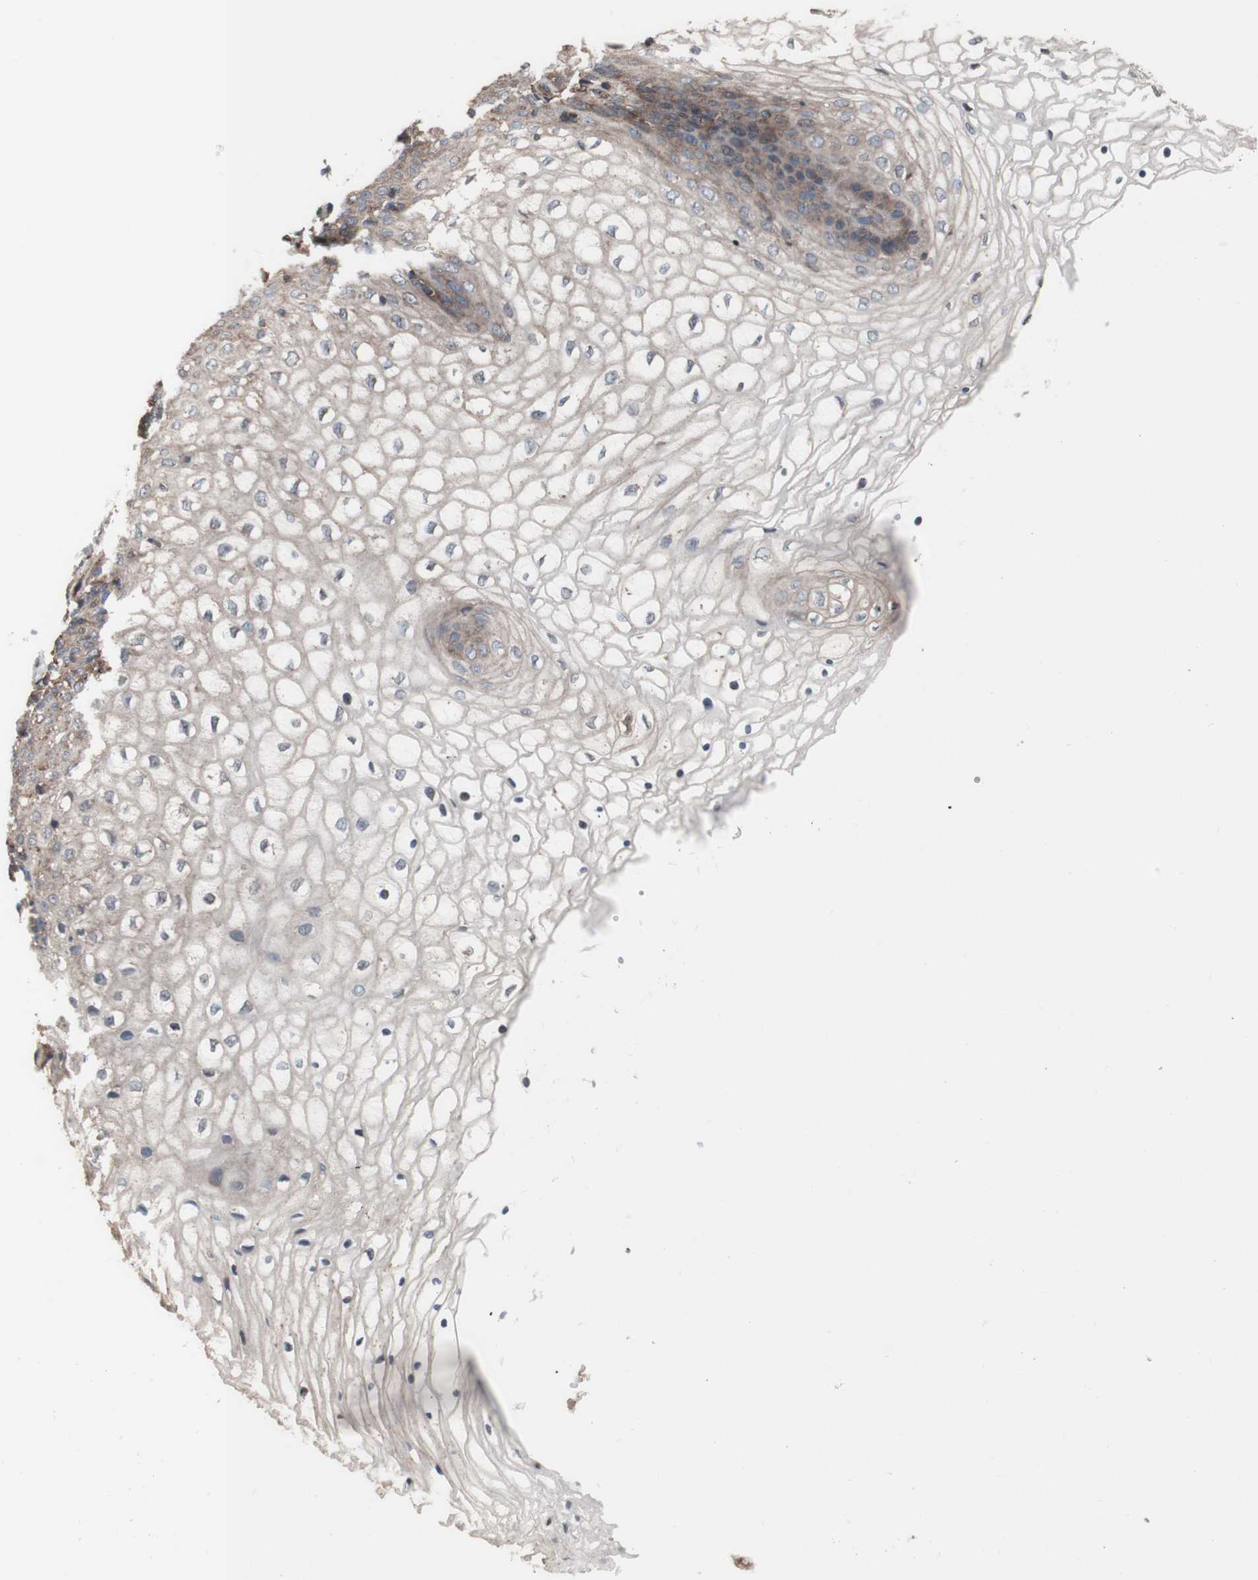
{"staining": {"intensity": "weak", "quantity": ">75%", "location": "cytoplasmic/membranous"}, "tissue": "vagina", "cell_type": "Squamous epithelial cells", "image_type": "normal", "snomed": [{"axis": "morphology", "description": "Normal tissue, NOS"}, {"axis": "topography", "description": "Vagina"}], "caption": "An image showing weak cytoplasmic/membranous expression in about >75% of squamous epithelial cells in benign vagina, as visualized by brown immunohistochemical staining.", "gene": "COPB1", "patient": {"sex": "female", "age": 34}}